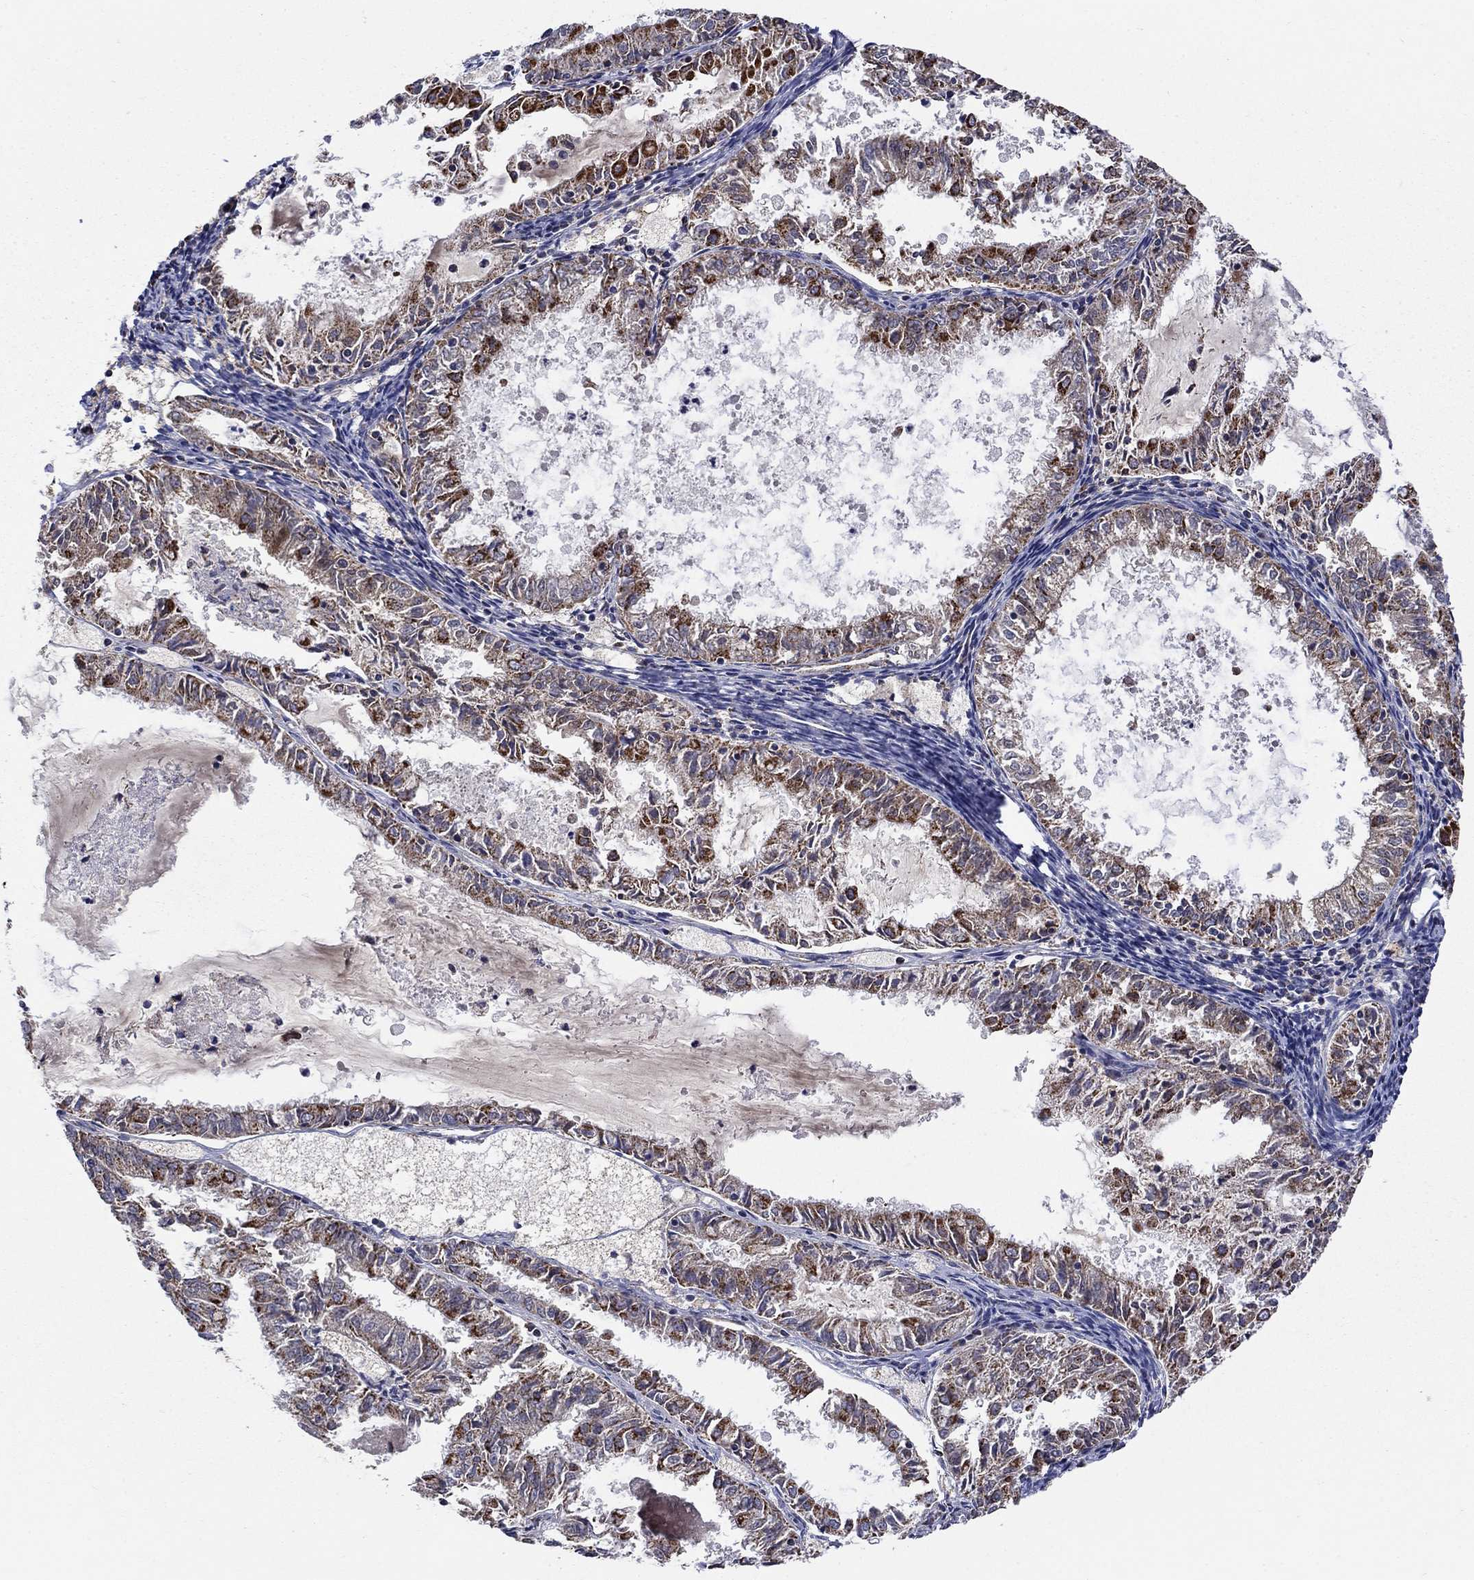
{"staining": {"intensity": "strong", "quantity": ">75%", "location": "cytoplasmic/membranous"}, "tissue": "endometrial cancer", "cell_type": "Tumor cells", "image_type": "cancer", "snomed": [{"axis": "morphology", "description": "Adenocarcinoma, NOS"}, {"axis": "topography", "description": "Endometrium"}], "caption": "Adenocarcinoma (endometrial) was stained to show a protein in brown. There is high levels of strong cytoplasmic/membranous staining in approximately >75% of tumor cells.", "gene": "HPS5", "patient": {"sex": "female", "age": 57}}